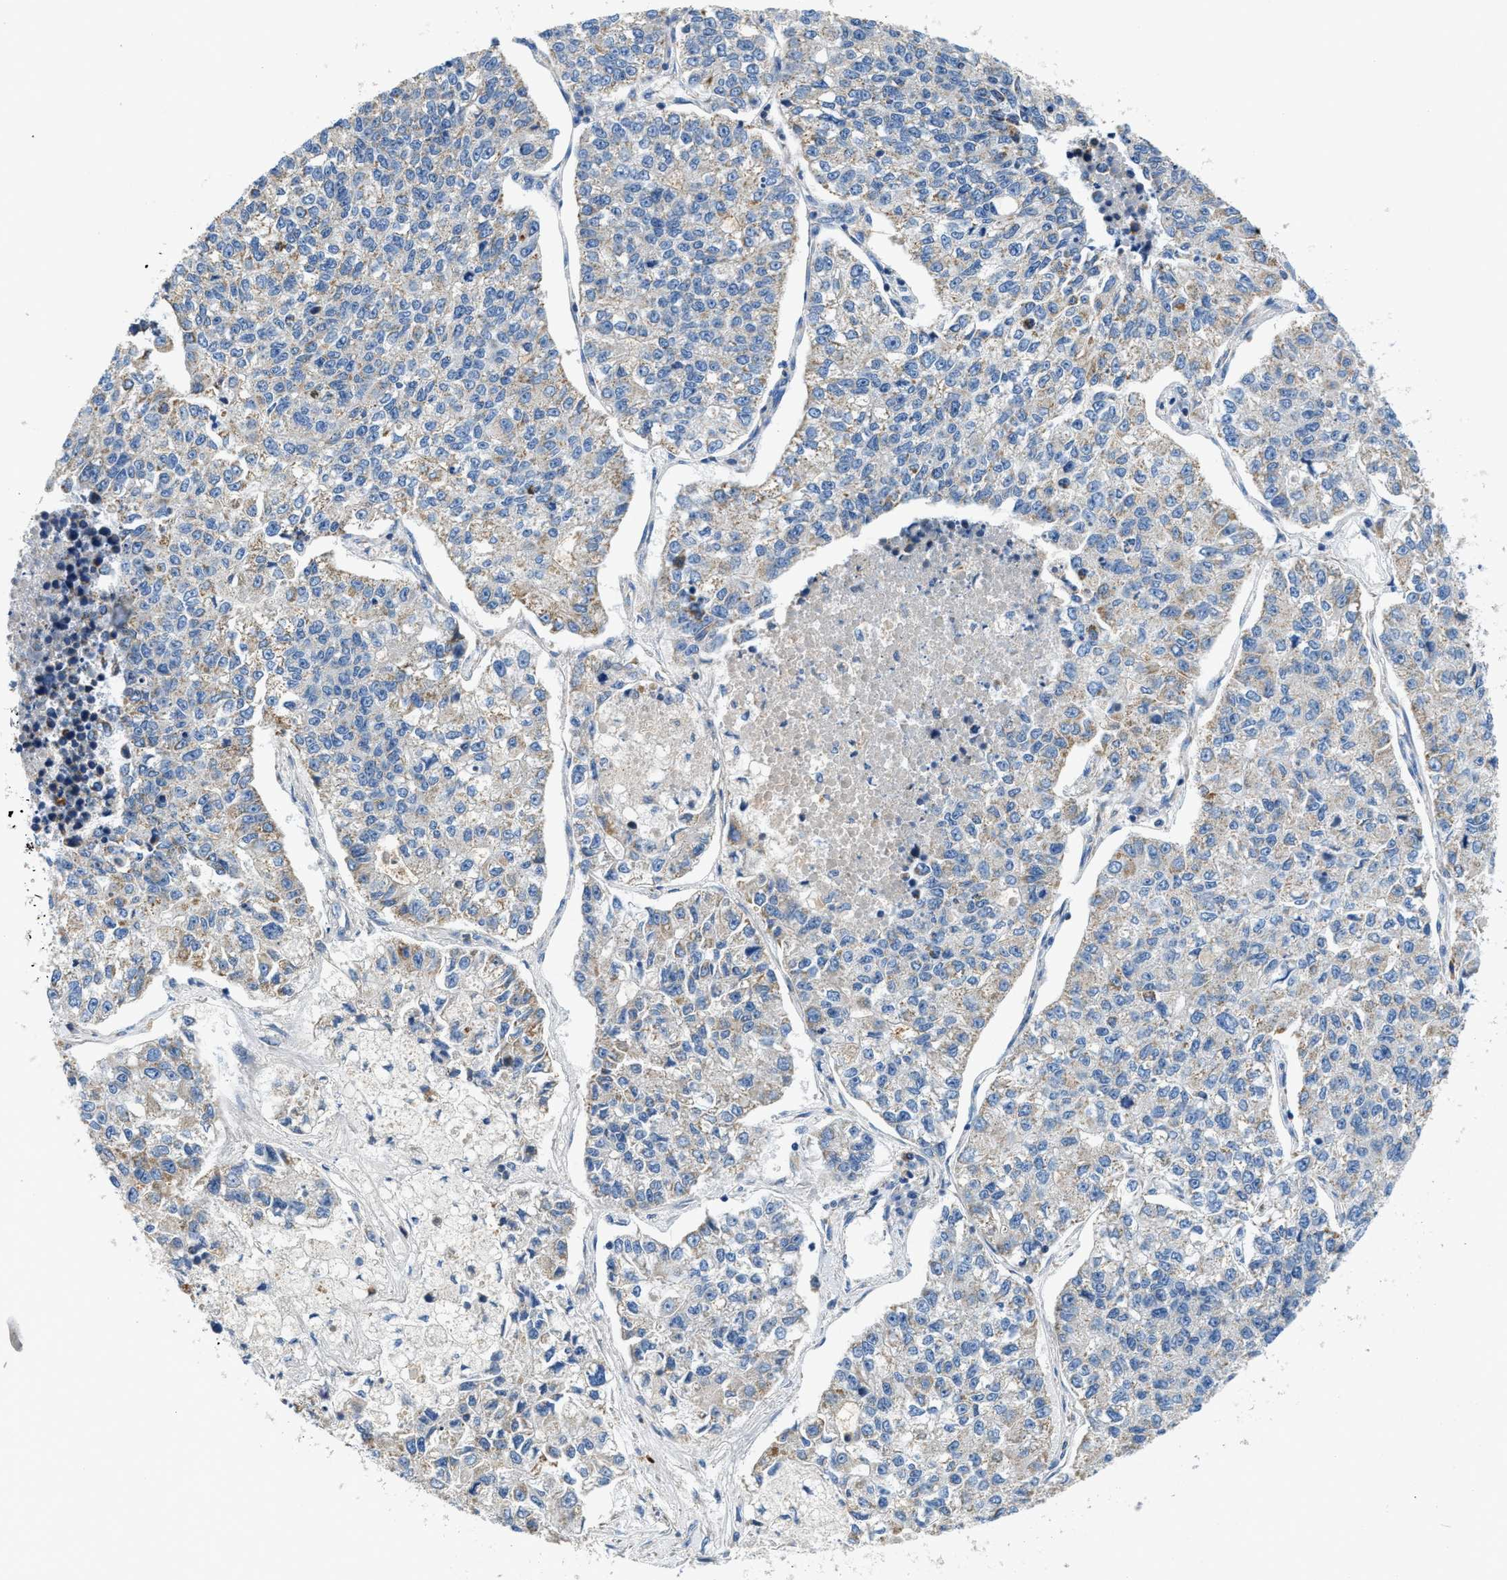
{"staining": {"intensity": "weak", "quantity": "<25%", "location": "cytoplasmic/membranous"}, "tissue": "lung cancer", "cell_type": "Tumor cells", "image_type": "cancer", "snomed": [{"axis": "morphology", "description": "Adenocarcinoma, NOS"}, {"axis": "topography", "description": "Lung"}], "caption": "A histopathology image of lung cancer (adenocarcinoma) stained for a protein exhibits no brown staining in tumor cells.", "gene": "SLC25A13", "patient": {"sex": "male", "age": 49}}